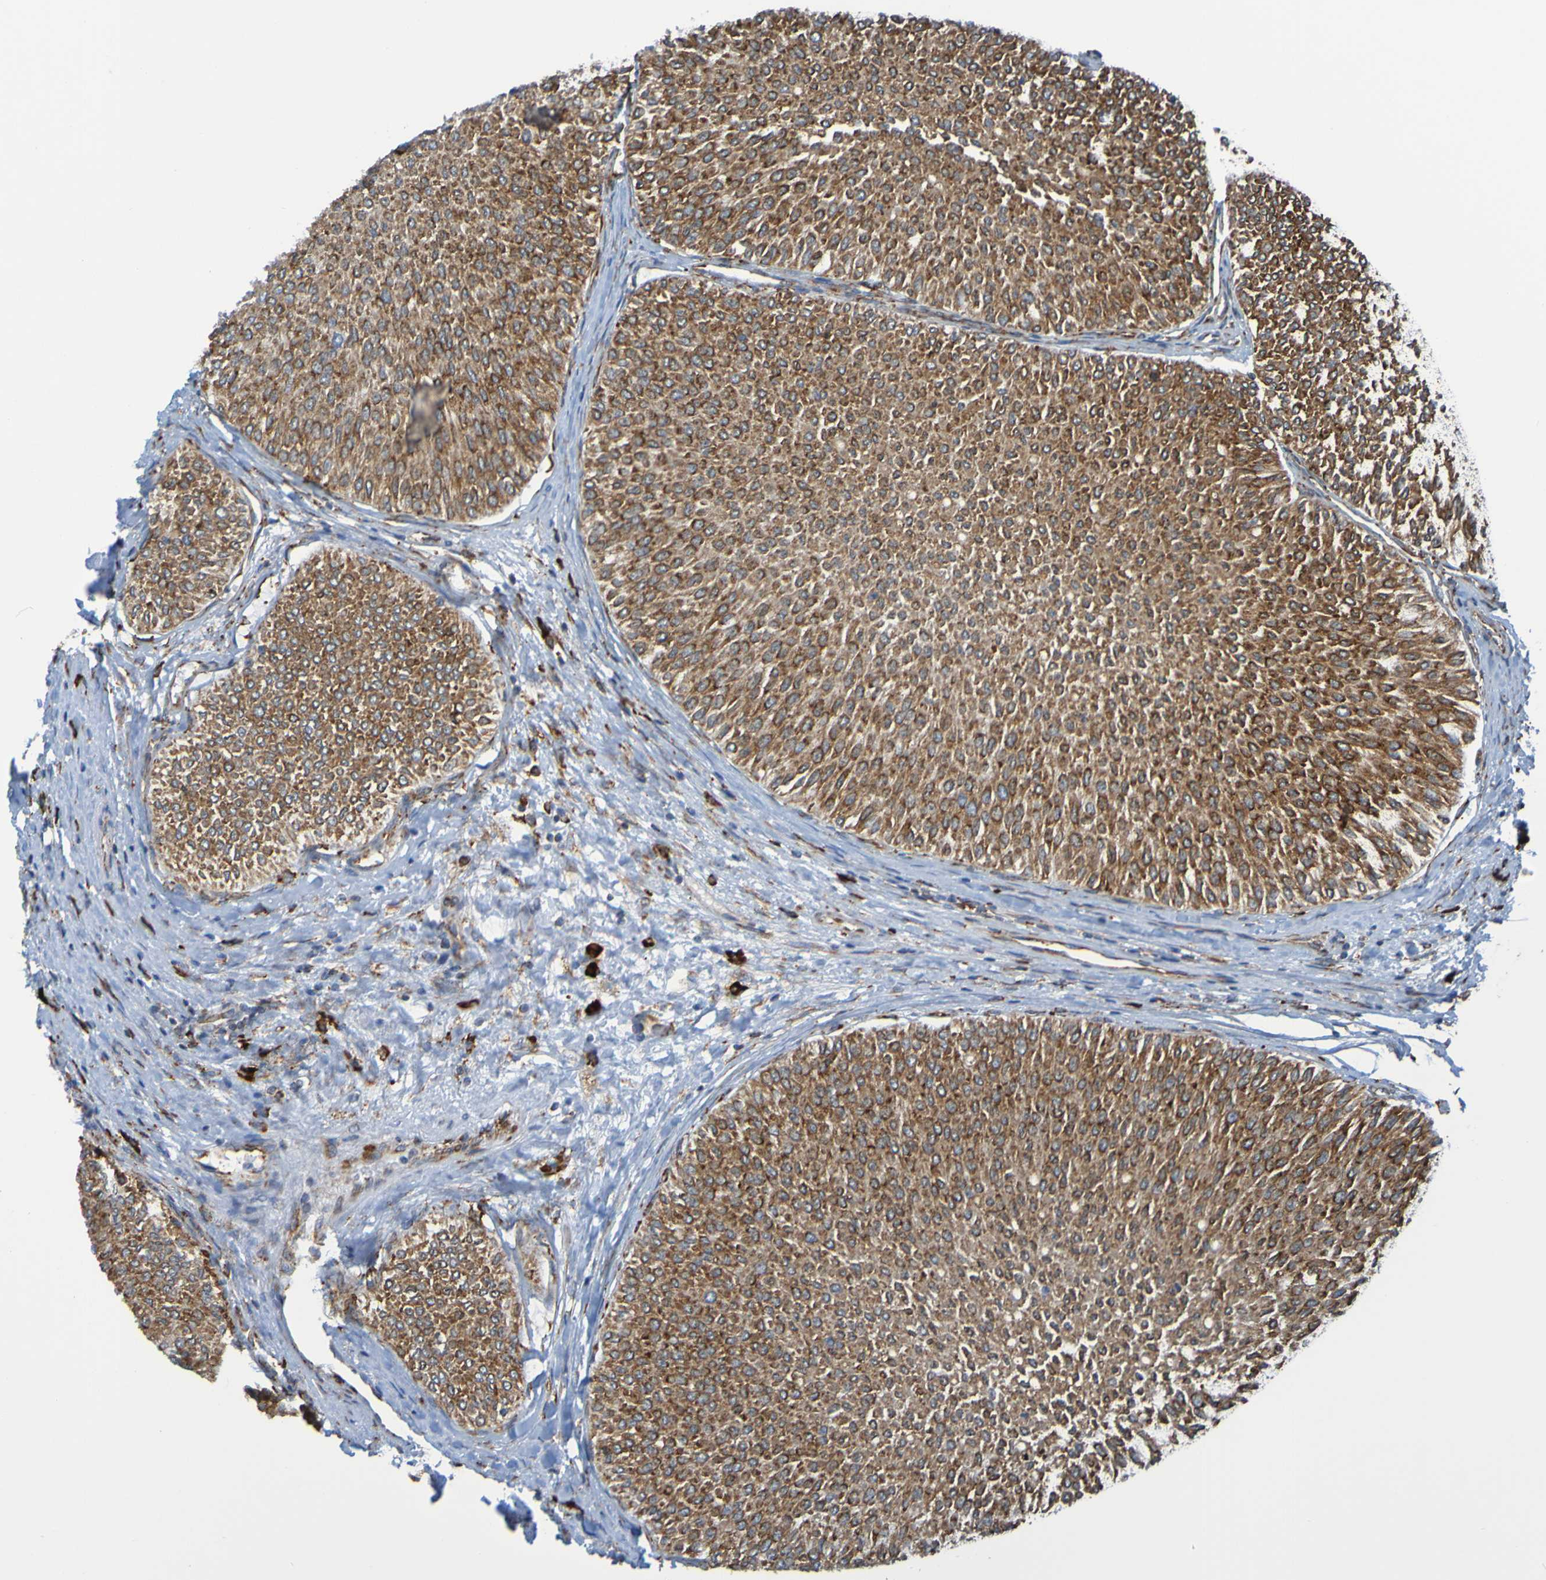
{"staining": {"intensity": "moderate", "quantity": "25%-75%", "location": "cytoplasmic/membranous"}, "tissue": "urothelial cancer", "cell_type": "Tumor cells", "image_type": "cancer", "snomed": [{"axis": "morphology", "description": "Urothelial carcinoma, Low grade"}, {"axis": "topography", "description": "Urinary bladder"}], "caption": "Moderate cytoplasmic/membranous staining for a protein is seen in approximately 25%-75% of tumor cells of urothelial cancer using IHC.", "gene": "SSR1", "patient": {"sex": "male", "age": 78}}